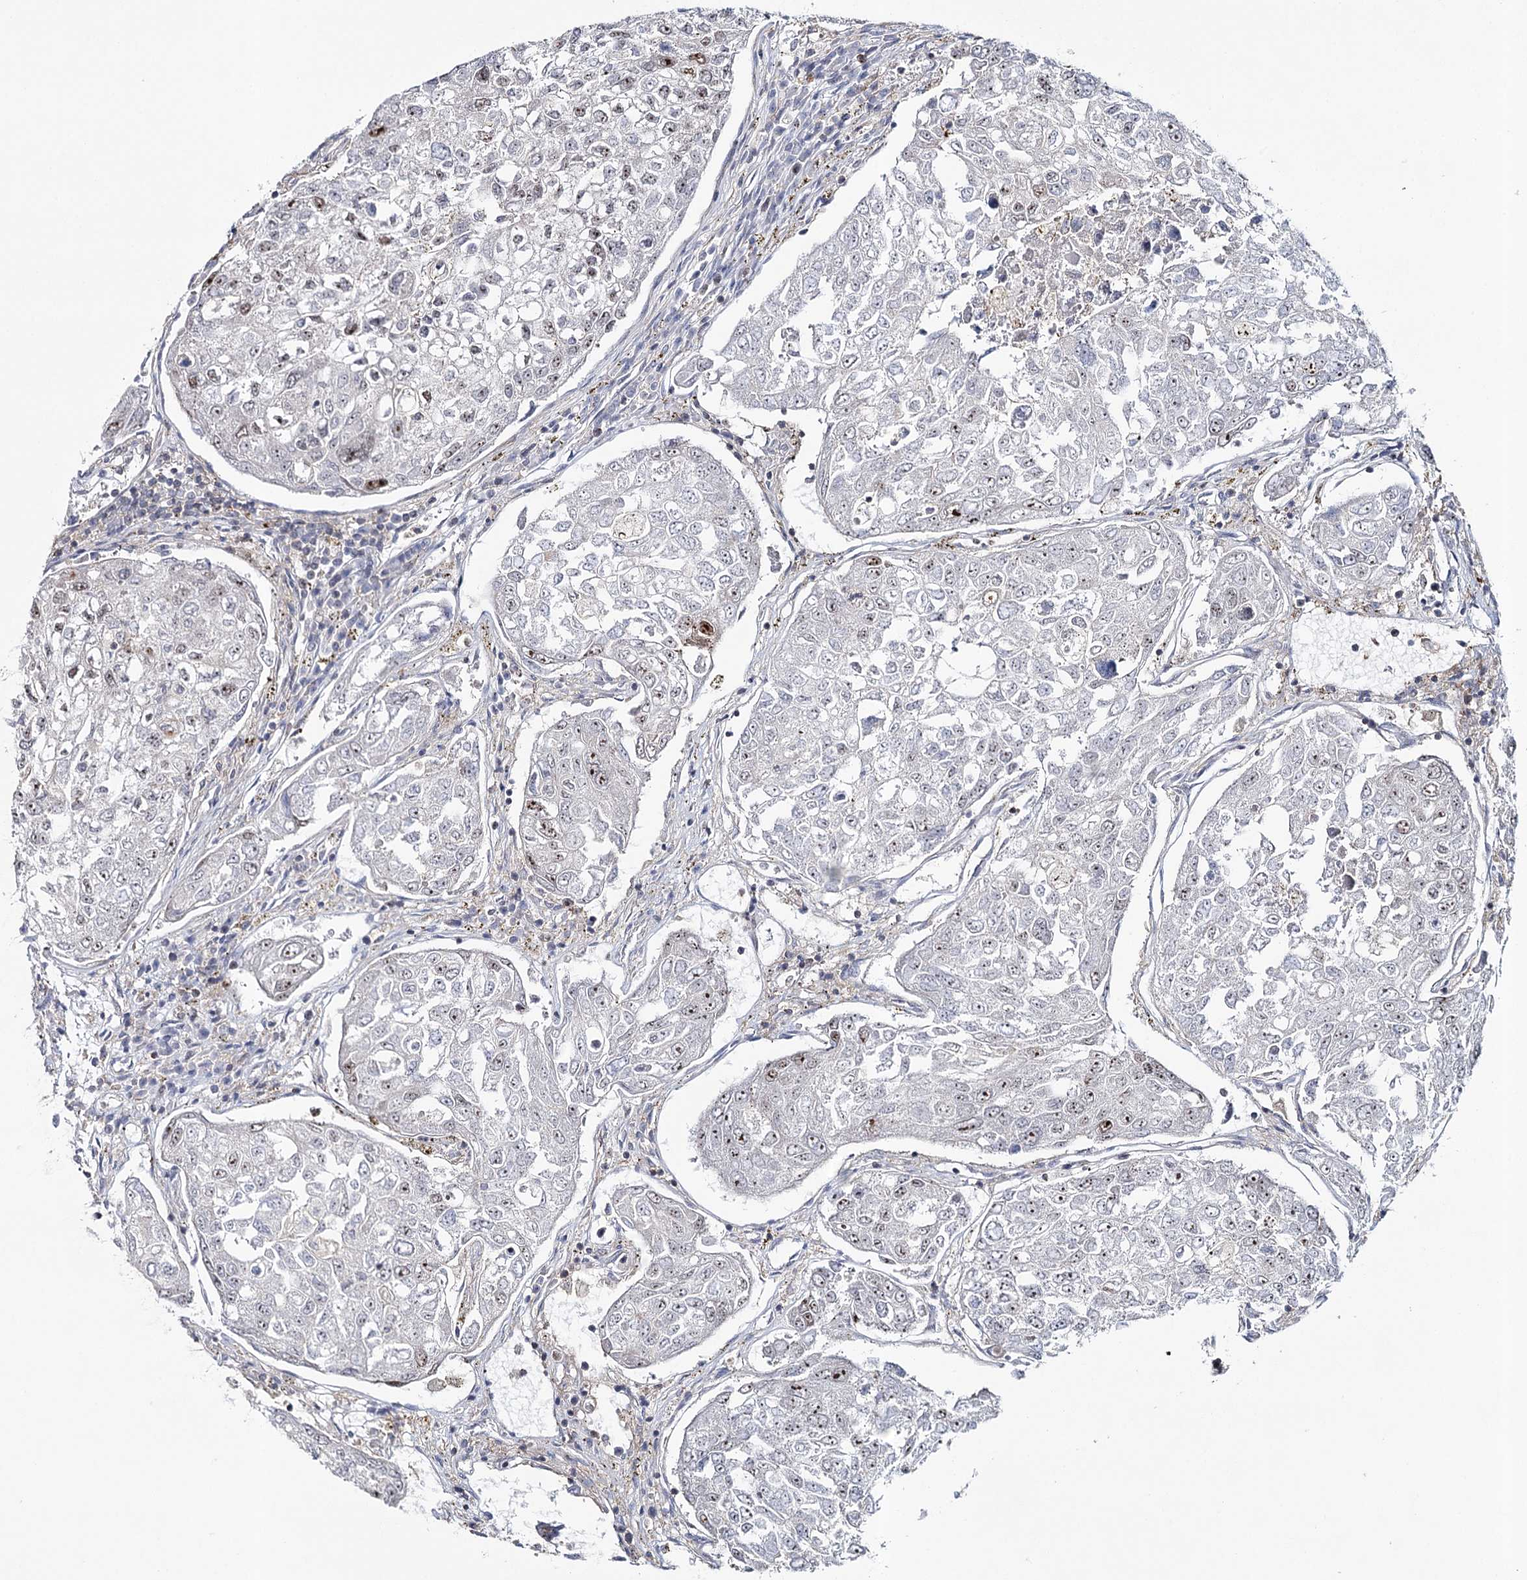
{"staining": {"intensity": "moderate", "quantity": "25%-75%", "location": "nuclear"}, "tissue": "urothelial cancer", "cell_type": "Tumor cells", "image_type": "cancer", "snomed": [{"axis": "morphology", "description": "Urothelial carcinoma, High grade"}, {"axis": "topography", "description": "Lymph node"}, {"axis": "topography", "description": "Urinary bladder"}], "caption": "Immunohistochemical staining of human urothelial cancer demonstrates medium levels of moderate nuclear protein positivity in about 25%-75% of tumor cells. (brown staining indicates protein expression, while blue staining denotes nuclei).", "gene": "ZC3H8", "patient": {"sex": "male", "age": 51}}